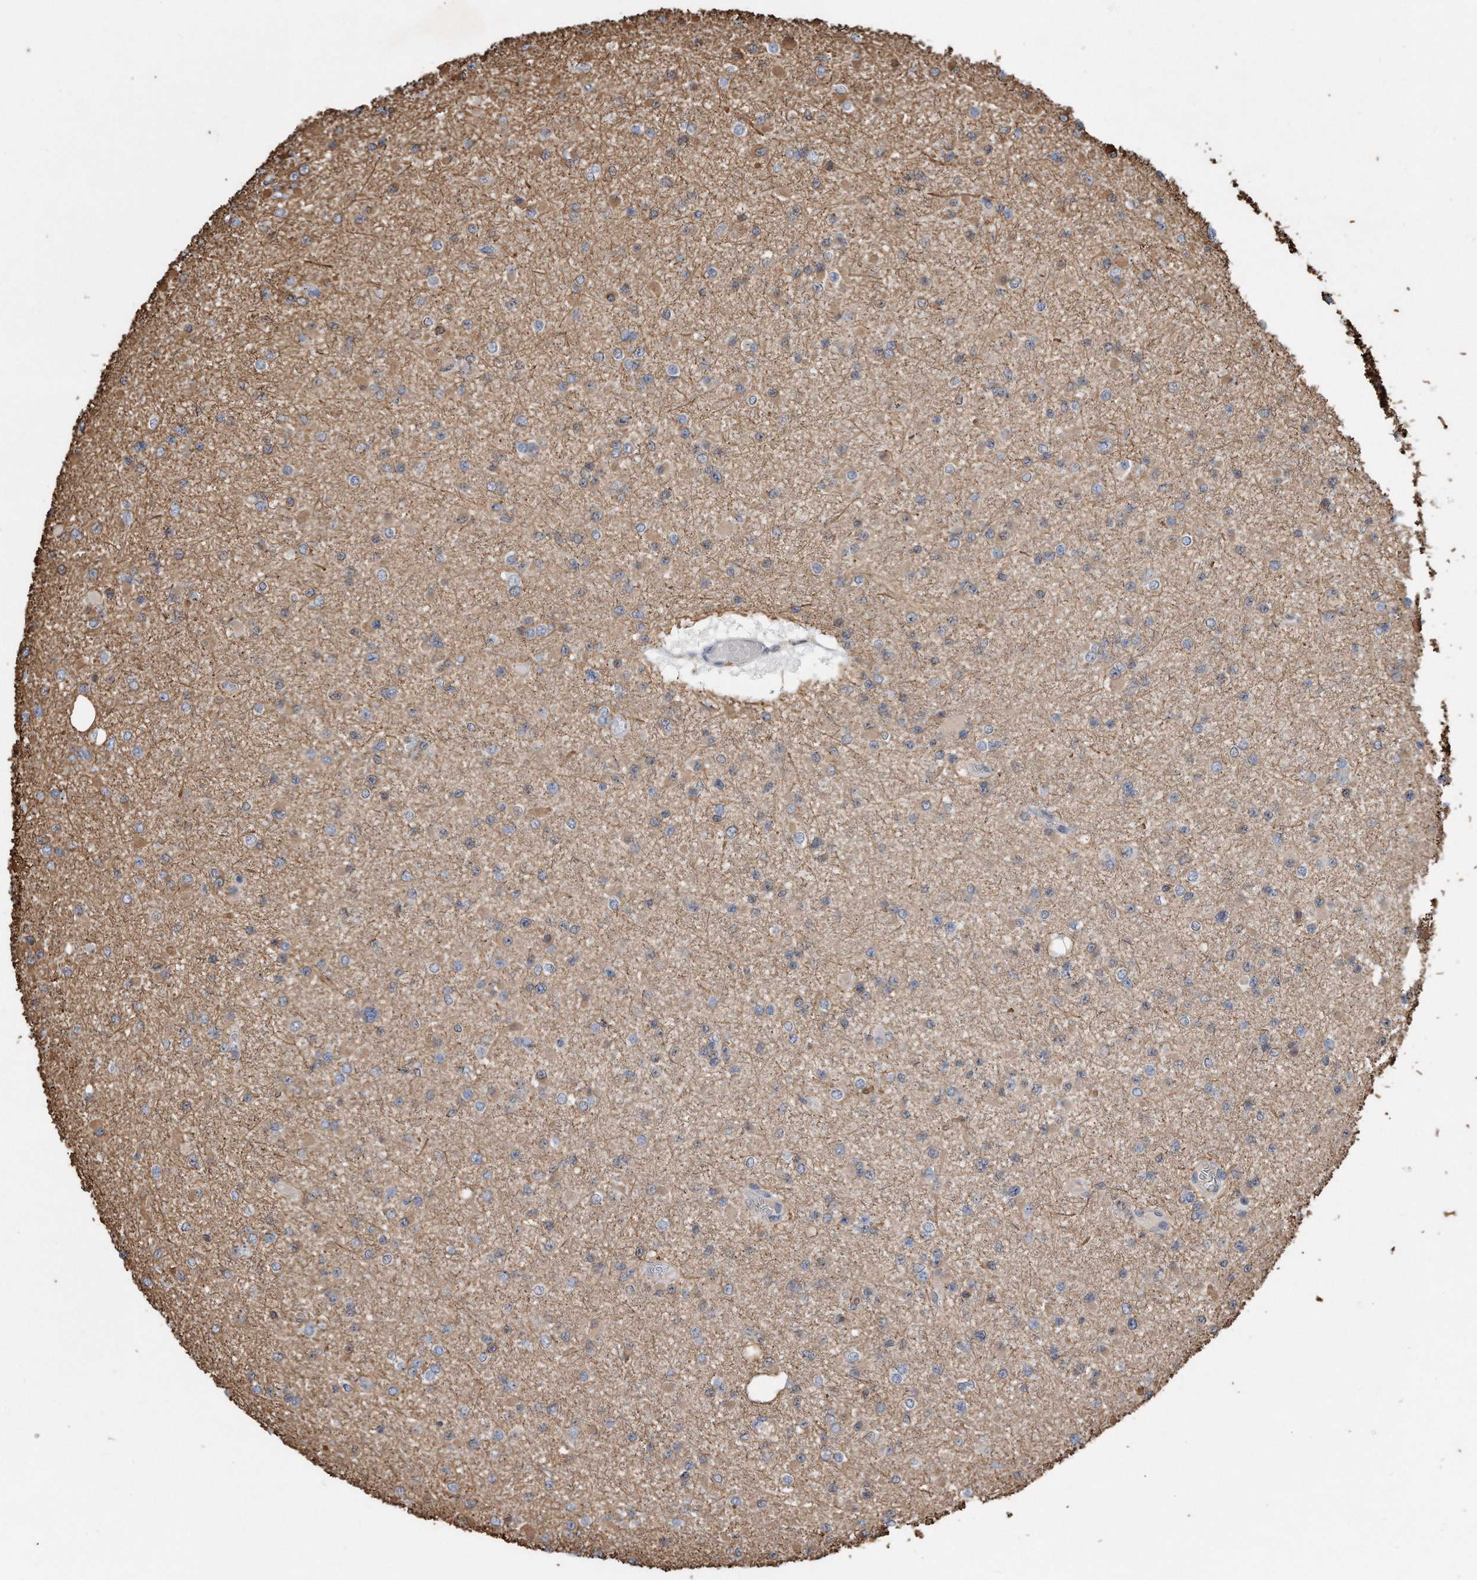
{"staining": {"intensity": "negative", "quantity": "none", "location": "none"}, "tissue": "glioma", "cell_type": "Tumor cells", "image_type": "cancer", "snomed": [{"axis": "morphology", "description": "Glioma, malignant, Low grade"}, {"axis": "topography", "description": "Brain"}], "caption": "Glioma was stained to show a protein in brown. There is no significant staining in tumor cells. Brightfield microscopy of IHC stained with DAB (brown) and hematoxylin (blue), captured at high magnification.", "gene": "PCNA", "patient": {"sex": "female", "age": 22}}